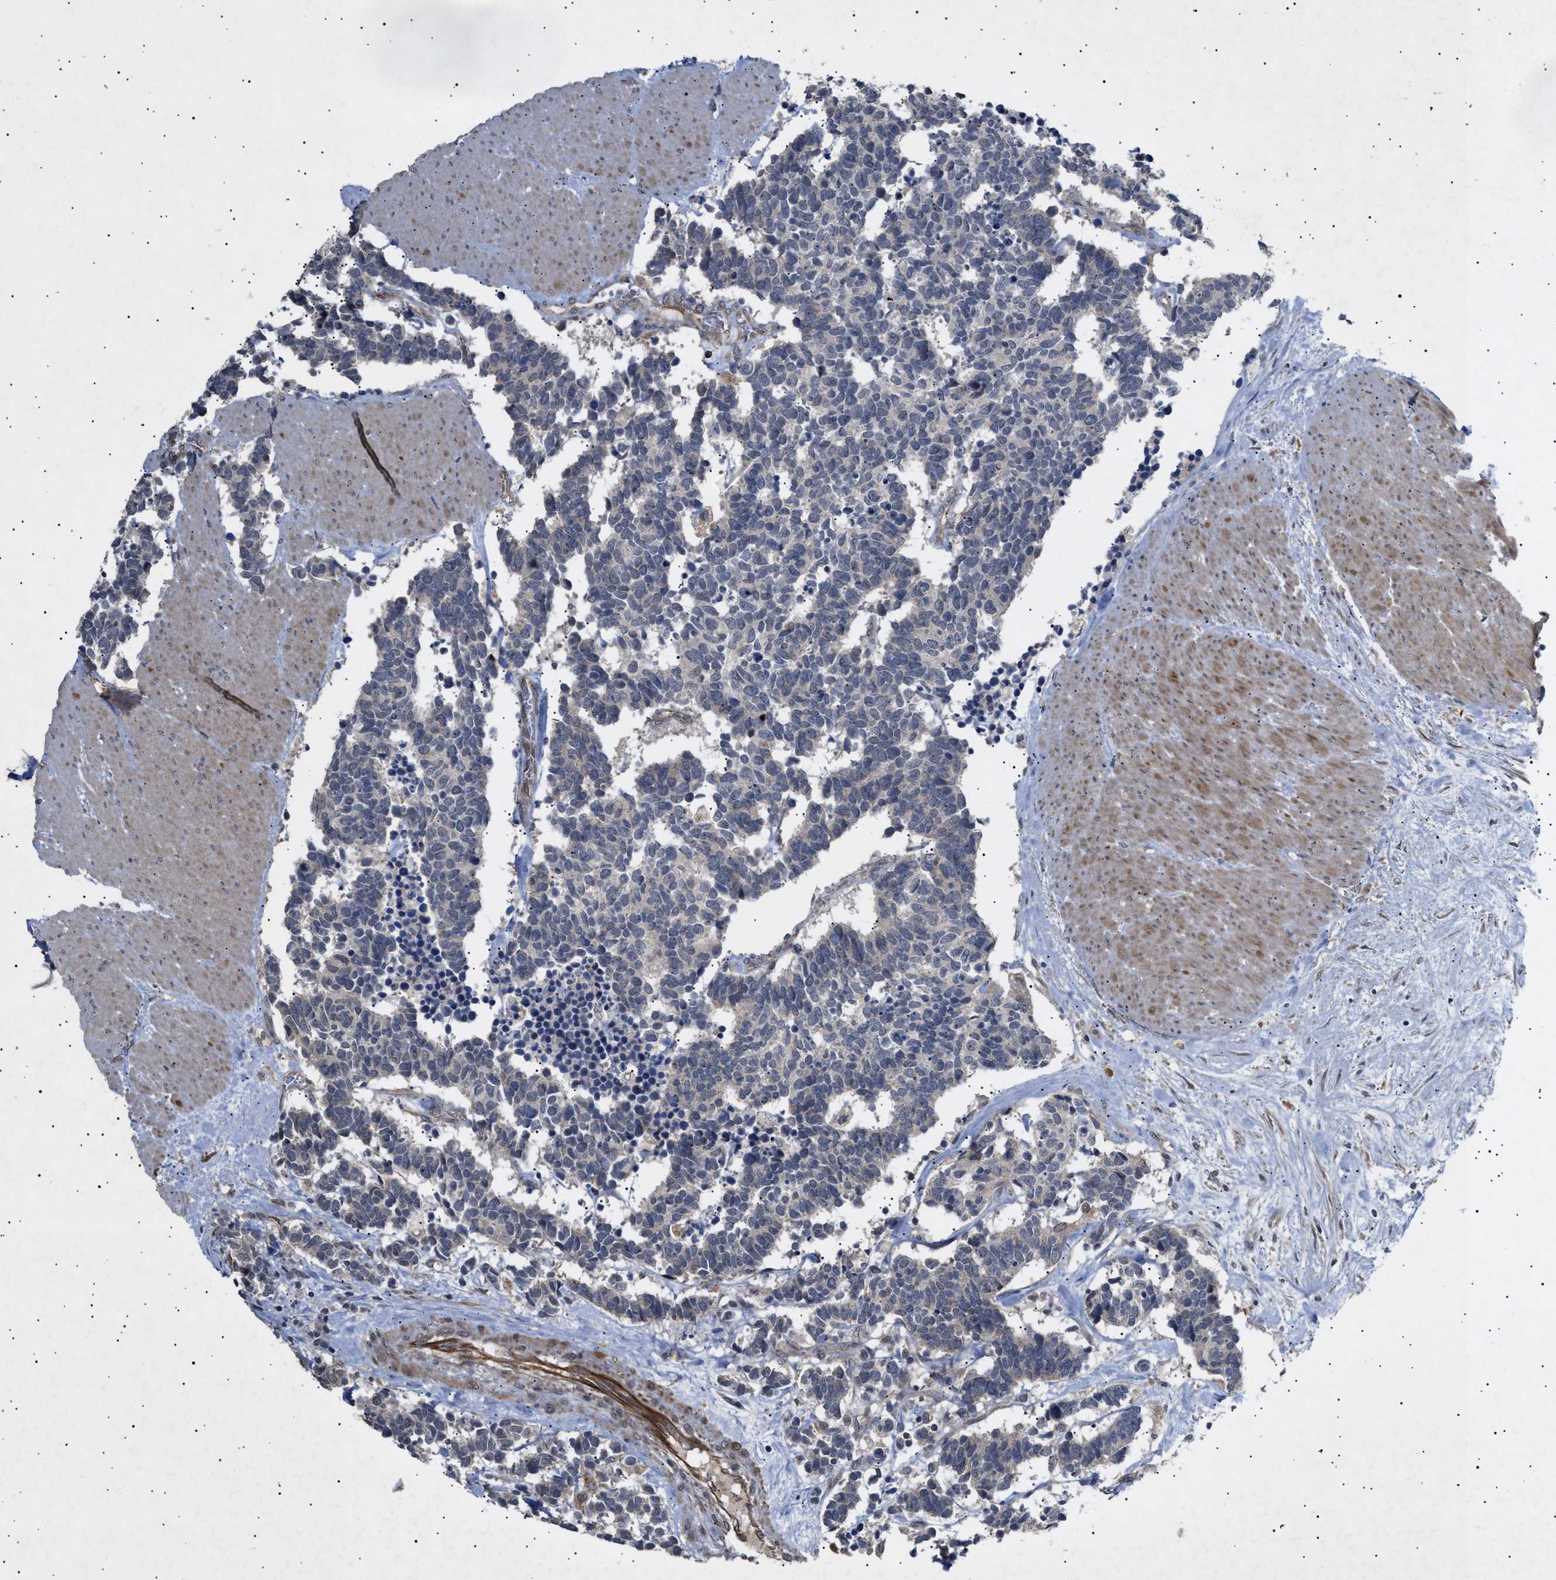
{"staining": {"intensity": "negative", "quantity": "none", "location": "none"}, "tissue": "carcinoid", "cell_type": "Tumor cells", "image_type": "cancer", "snomed": [{"axis": "morphology", "description": "Carcinoma, NOS"}, {"axis": "morphology", "description": "Carcinoid, malignant, NOS"}, {"axis": "topography", "description": "Urinary bladder"}], "caption": "Carcinoid stained for a protein using immunohistochemistry reveals no staining tumor cells.", "gene": "SIRT5", "patient": {"sex": "male", "age": 57}}